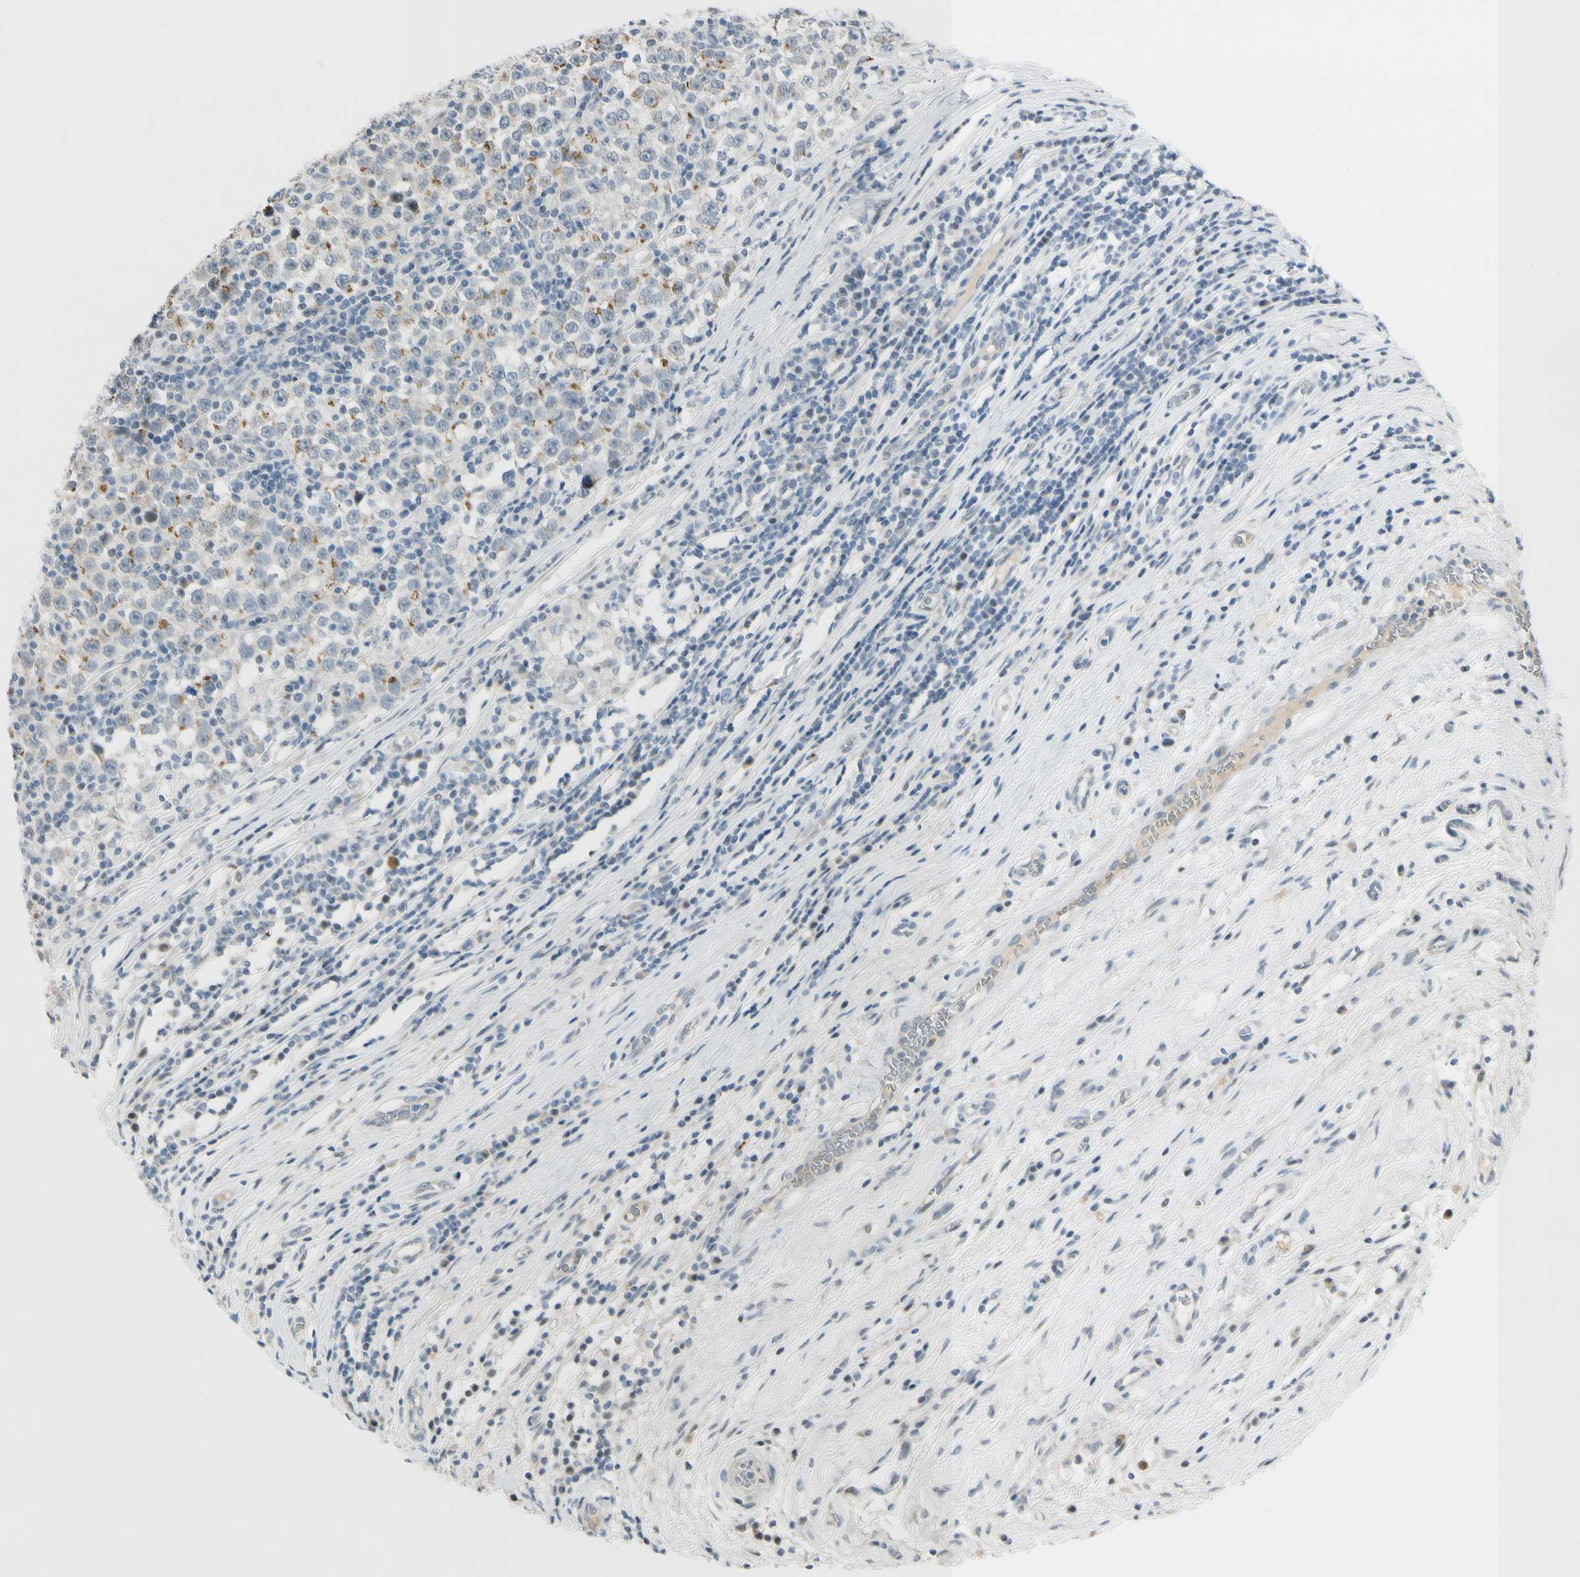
{"staining": {"intensity": "moderate", "quantity": "25%-75%", "location": "cytoplasmic/membranous"}, "tissue": "testis cancer", "cell_type": "Tumor cells", "image_type": "cancer", "snomed": [{"axis": "morphology", "description": "Seminoma, NOS"}, {"axis": "topography", "description": "Testis"}], "caption": "Tumor cells display medium levels of moderate cytoplasmic/membranous expression in approximately 25%-75% of cells in human testis seminoma.", "gene": "B4GALNT1", "patient": {"sex": "male", "age": 43}}